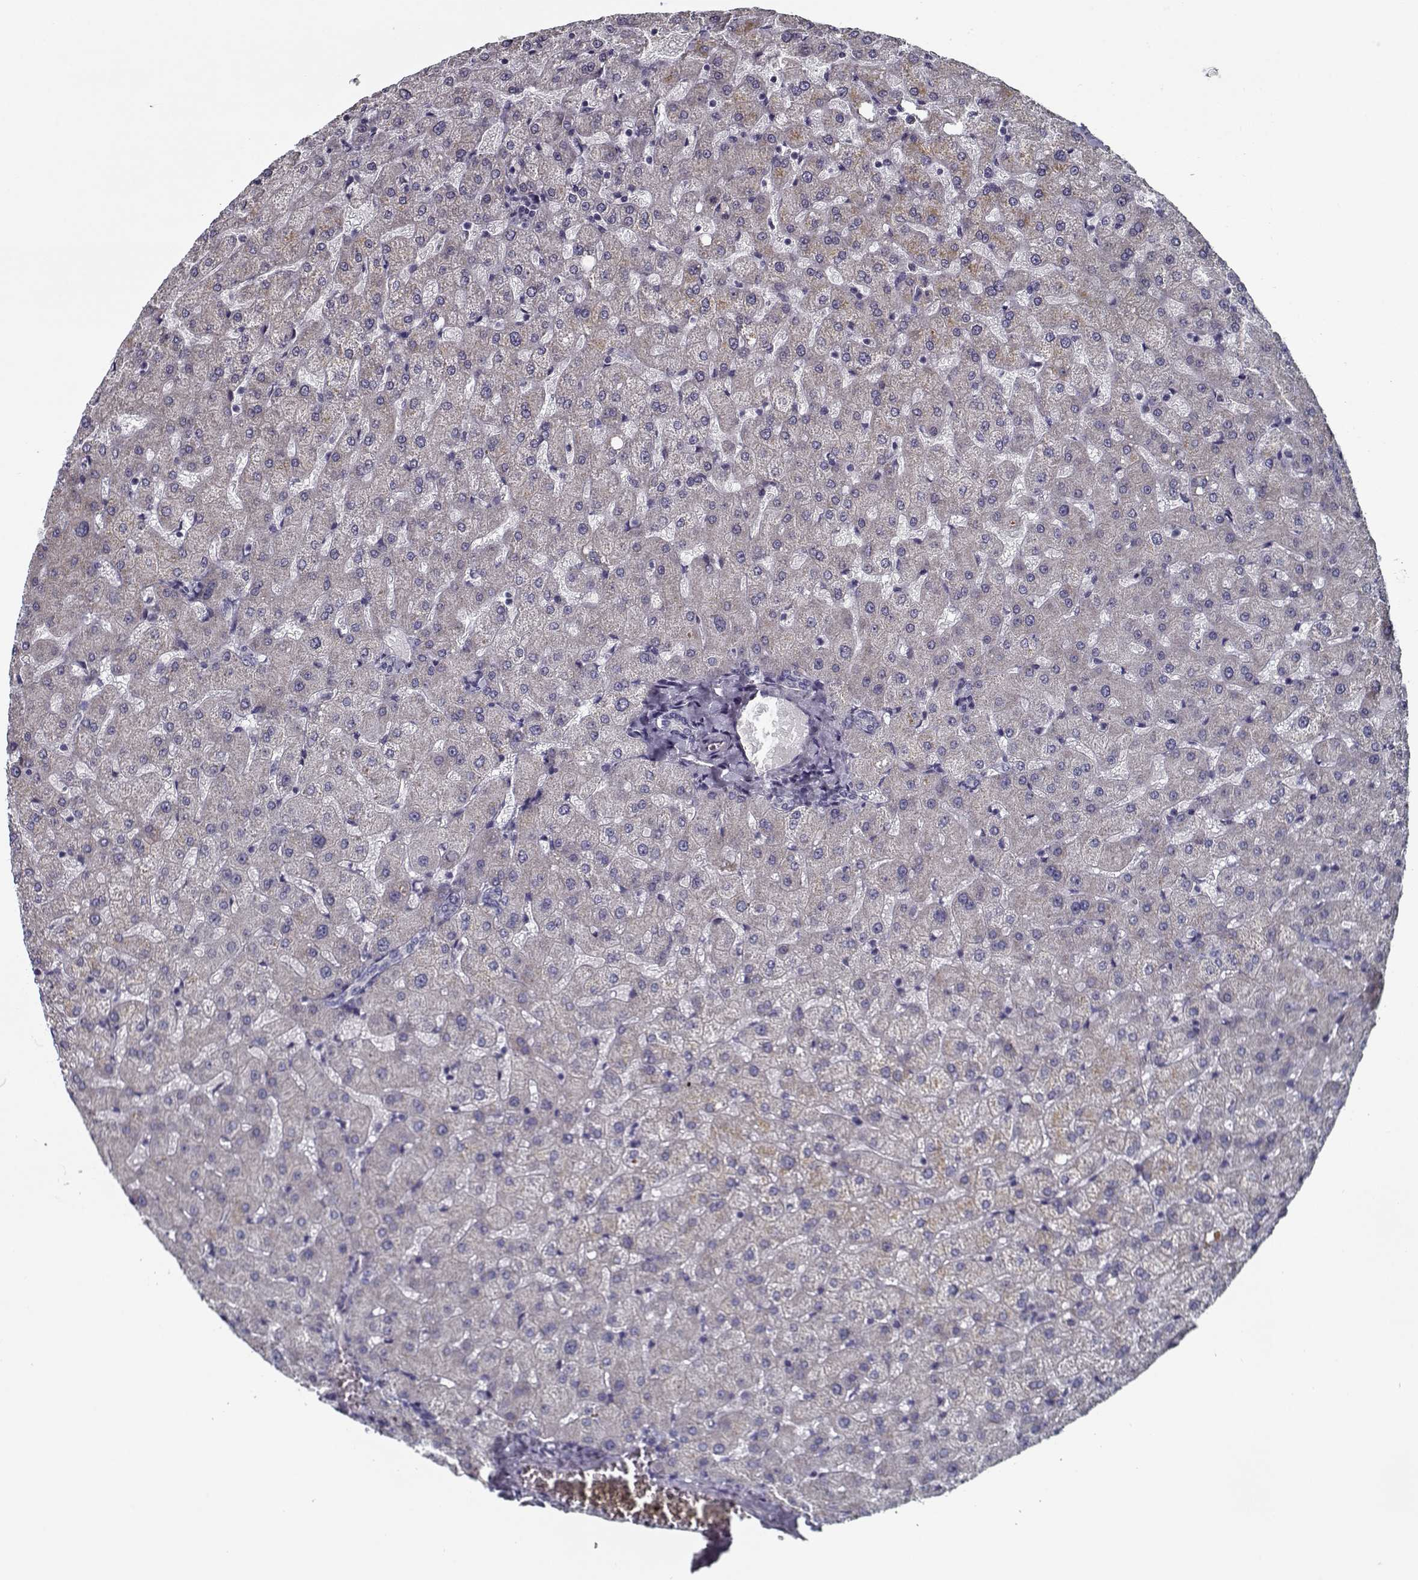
{"staining": {"intensity": "negative", "quantity": "none", "location": "none"}, "tissue": "liver", "cell_type": "Cholangiocytes", "image_type": "normal", "snomed": [{"axis": "morphology", "description": "Normal tissue, NOS"}, {"axis": "topography", "description": "Liver"}], "caption": "Histopathology image shows no protein expression in cholangiocytes of benign liver. (Stains: DAB (3,3'-diaminobenzidine) immunohistochemistry (IHC) with hematoxylin counter stain, Microscopy: brightfield microscopy at high magnification).", "gene": "DDX25", "patient": {"sex": "female", "age": 50}}